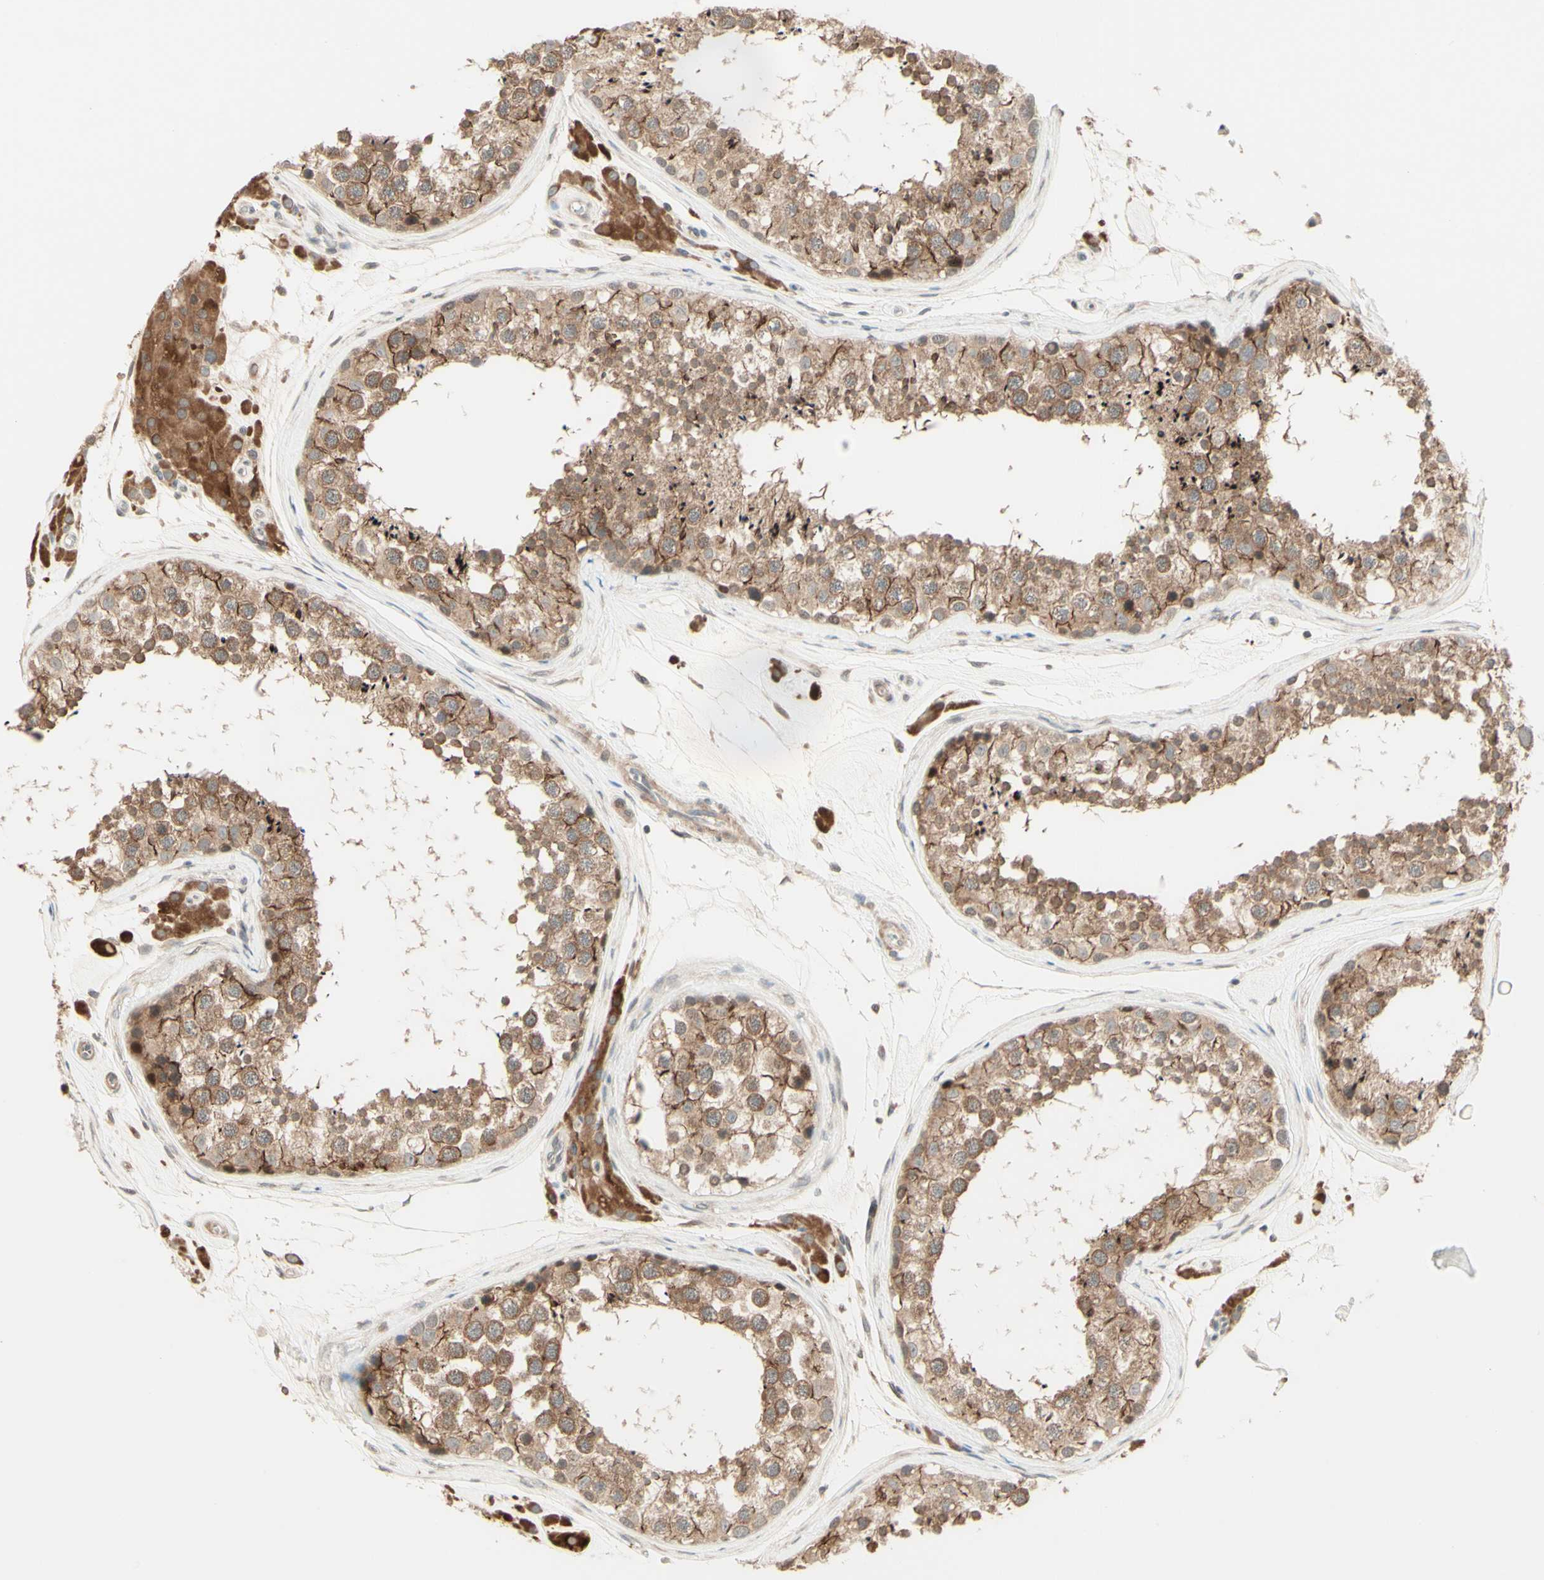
{"staining": {"intensity": "moderate", "quantity": ">75%", "location": "cytoplasmic/membranous"}, "tissue": "testis", "cell_type": "Cells in seminiferous ducts", "image_type": "normal", "snomed": [{"axis": "morphology", "description": "Normal tissue, NOS"}, {"axis": "topography", "description": "Testis"}], "caption": "Moderate cytoplasmic/membranous protein expression is identified in about >75% of cells in seminiferous ducts in testis.", "gene": "ZW10", "patient": {"sex": "male", "age": 46}}